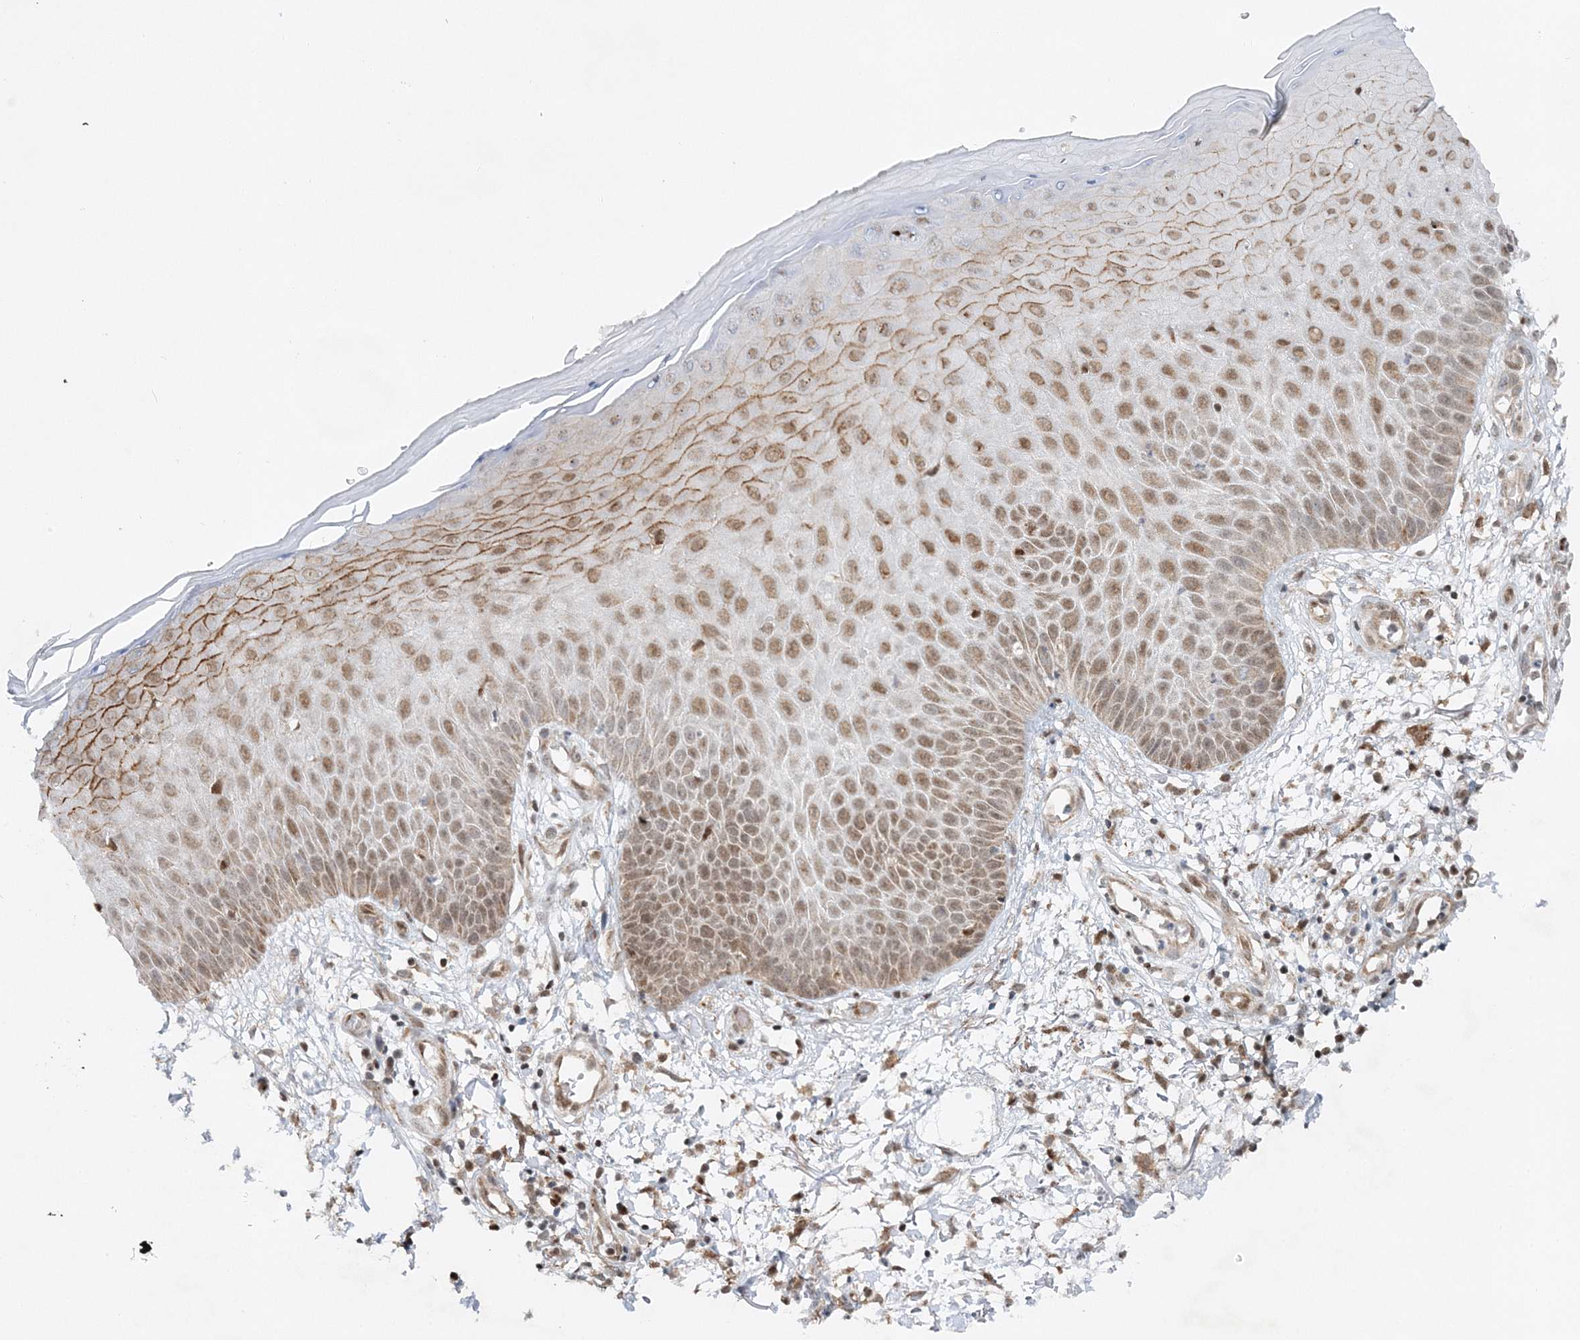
{"staining": {"intensity": "moderate", "quantity": ">75%", "location": "cytoplasmic/membranous,nuclear"}, "tissue": "skin", "cell_type": "Fibroblasts", "image_type": "normal", "snomed": [{"axis": "morphology", "description": "Normal tissue, NOS"}, {"axis": "morphology", "description": "Inflammation, NOS"}, {"axis": "topography", "description": "Skin"}], "caption": "A photomicrograph showing moderate cytoplasmic/membranous,nuclear staining in approximately >75% of fibroblasts in unremarkable skin, as visualized by brown immunohistochemical staining.", "gene": "RAB11FIP2", "patient": {"sex": "female", "age": 44}}